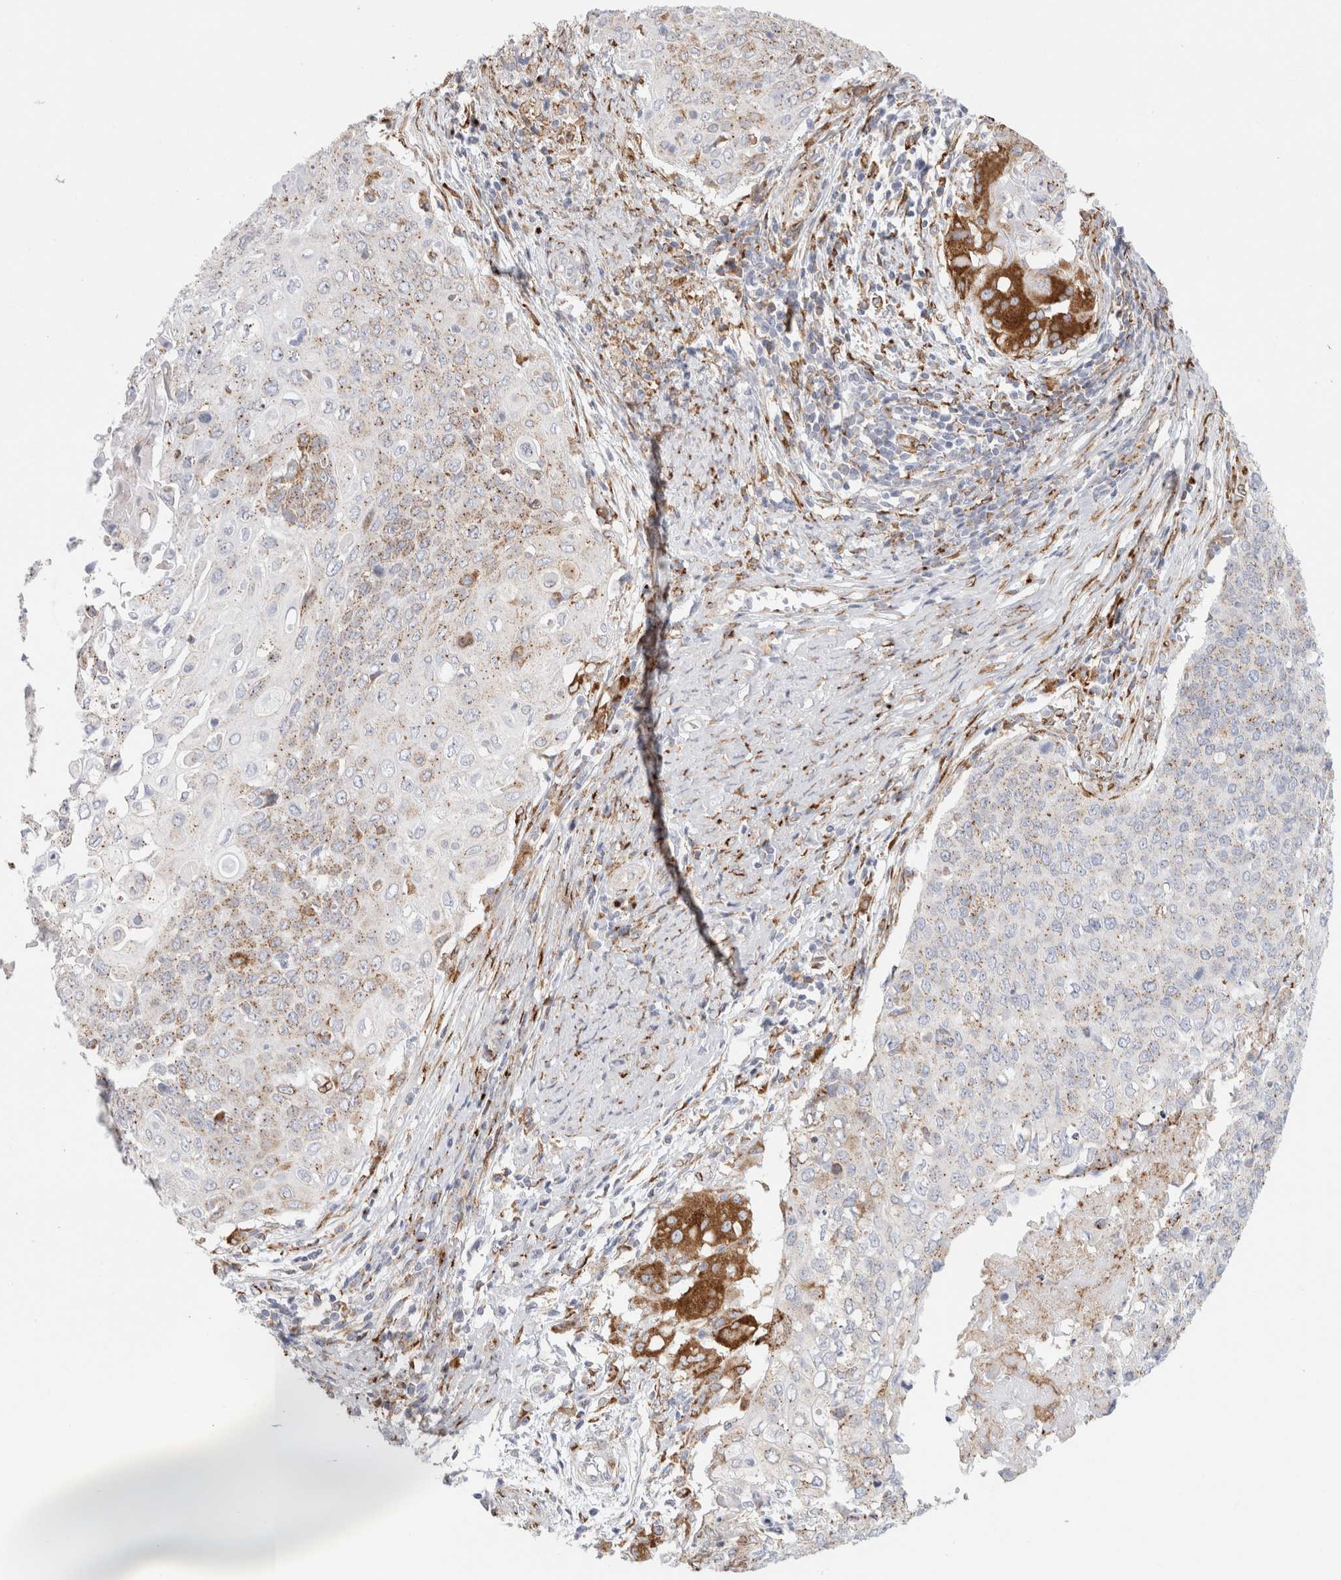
{"staining": {"intensity": "weak", "quantity": "25%-75%", "location": "cytoplasmic/membranous"}, "tissue": "cervical cancer", "cell_type": "Tumor cells", "image_type": "cancer", "snomed": [{"axis": "morphology", "description": "Squamous cell carcinoma, NOS"}, {"axis": "topography", "description": "Cervix"}], "caption": "Weak cytoplasmic/membranous protein expression is seen in about 25%-75% of tumor cells in cervical squamous cell carcinoma.", "gene": "MCFD2", "patient": {"sex": "female", "age": 39}}